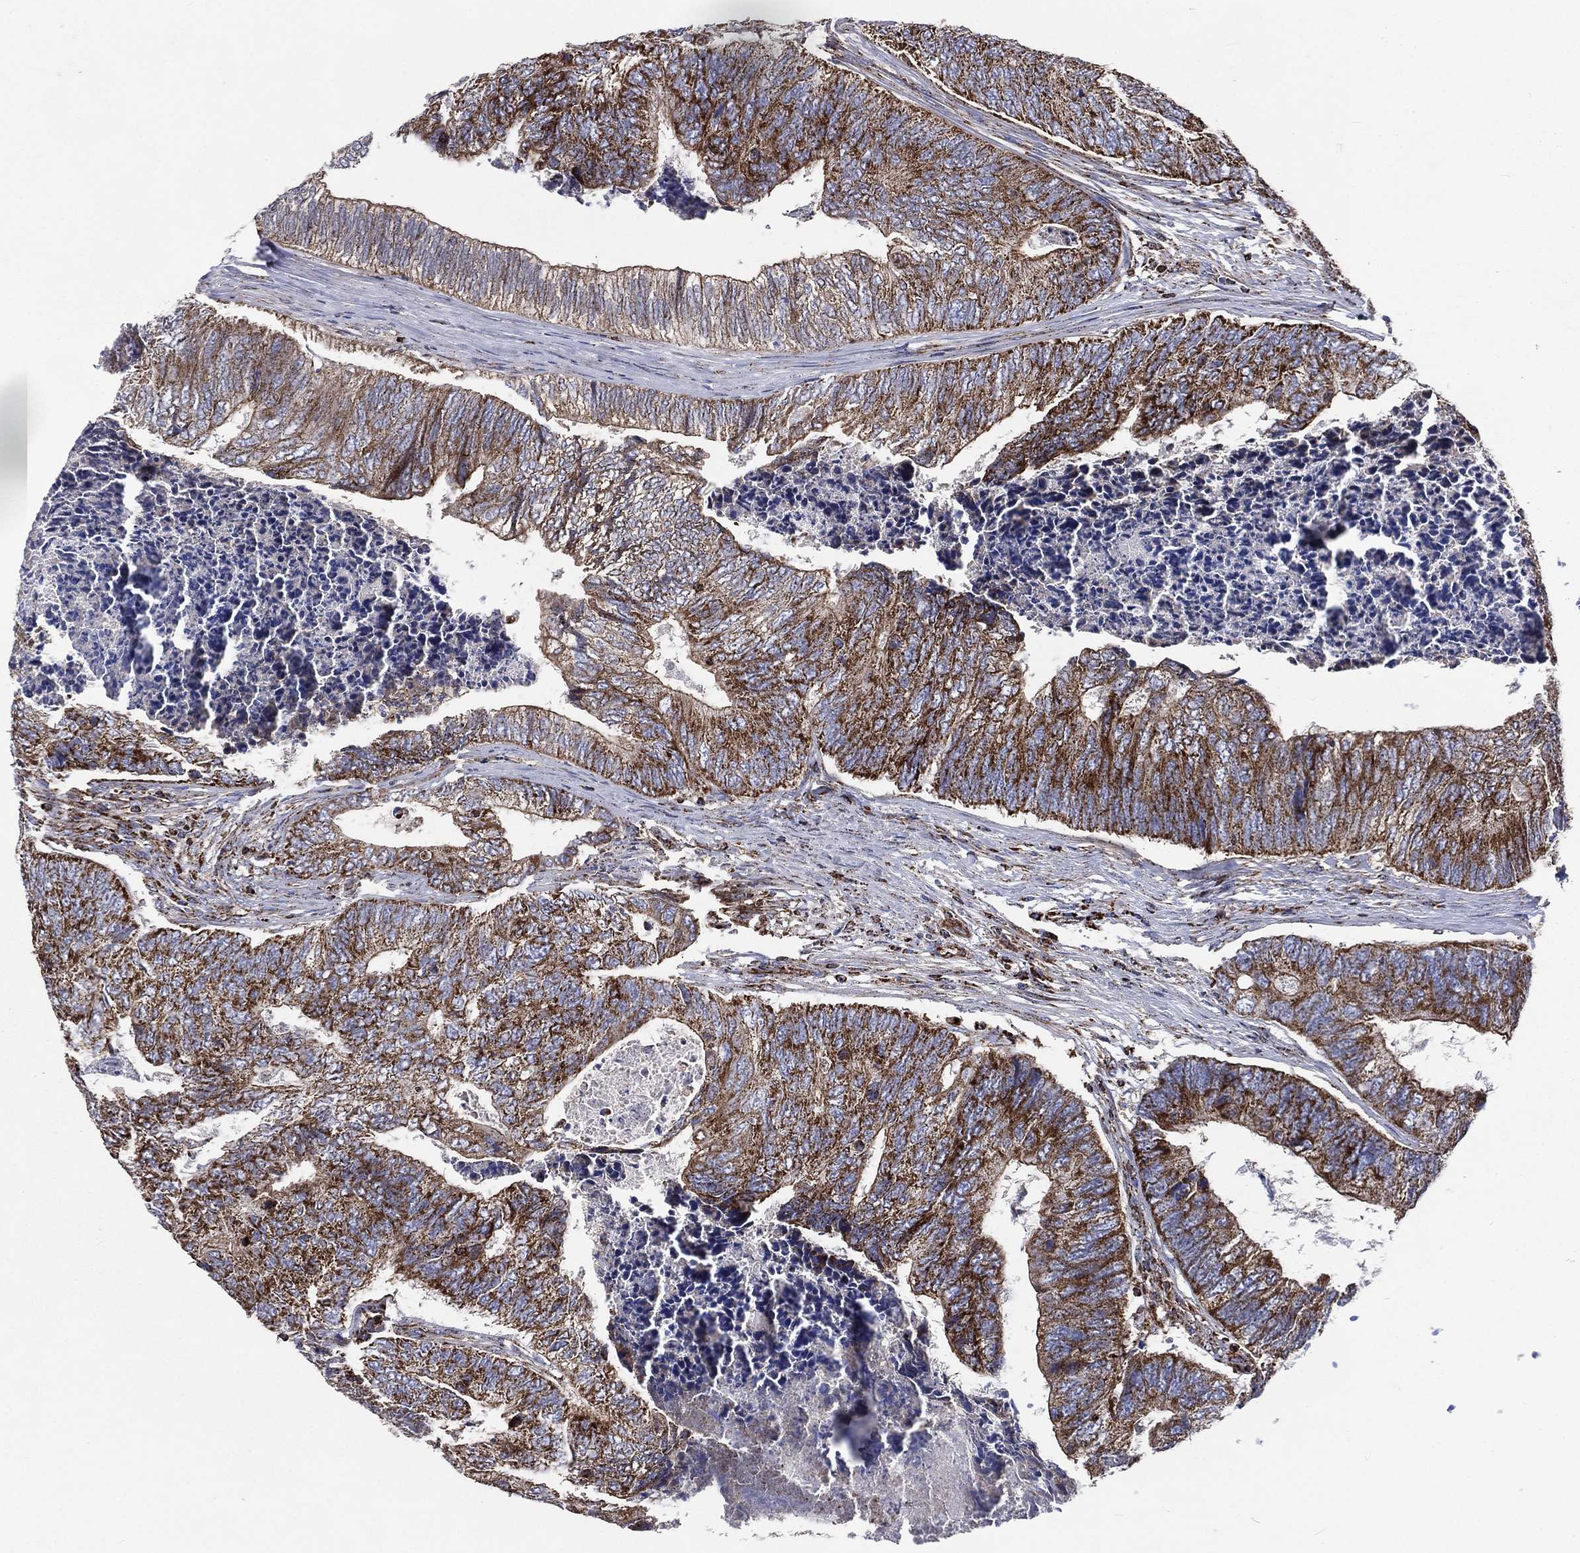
{"staining": {"intensity": "strong", "quantity": ">75%", "location": "cytoplasmic/membranous"}, "tissue": "colorectal cancer", "cell_type": "Tumor cells", "image_type": "cancer", "snomed": [{"axis": "morphology", "description": "Adenocarcinoma, NOS"}, {"axis": "topography", "description": "Colon"}], "caption": "Immunohistochemical staining of human adenocarcinoma (colorectal) reveals high levels of strong cytoplasmic/membranous staining in approximately >75% of tumor cells. (IHC, brightfield microscopy, high magnification).", "gene": "ANKRD37", "patient": {"sex": "female", "age": 67}}